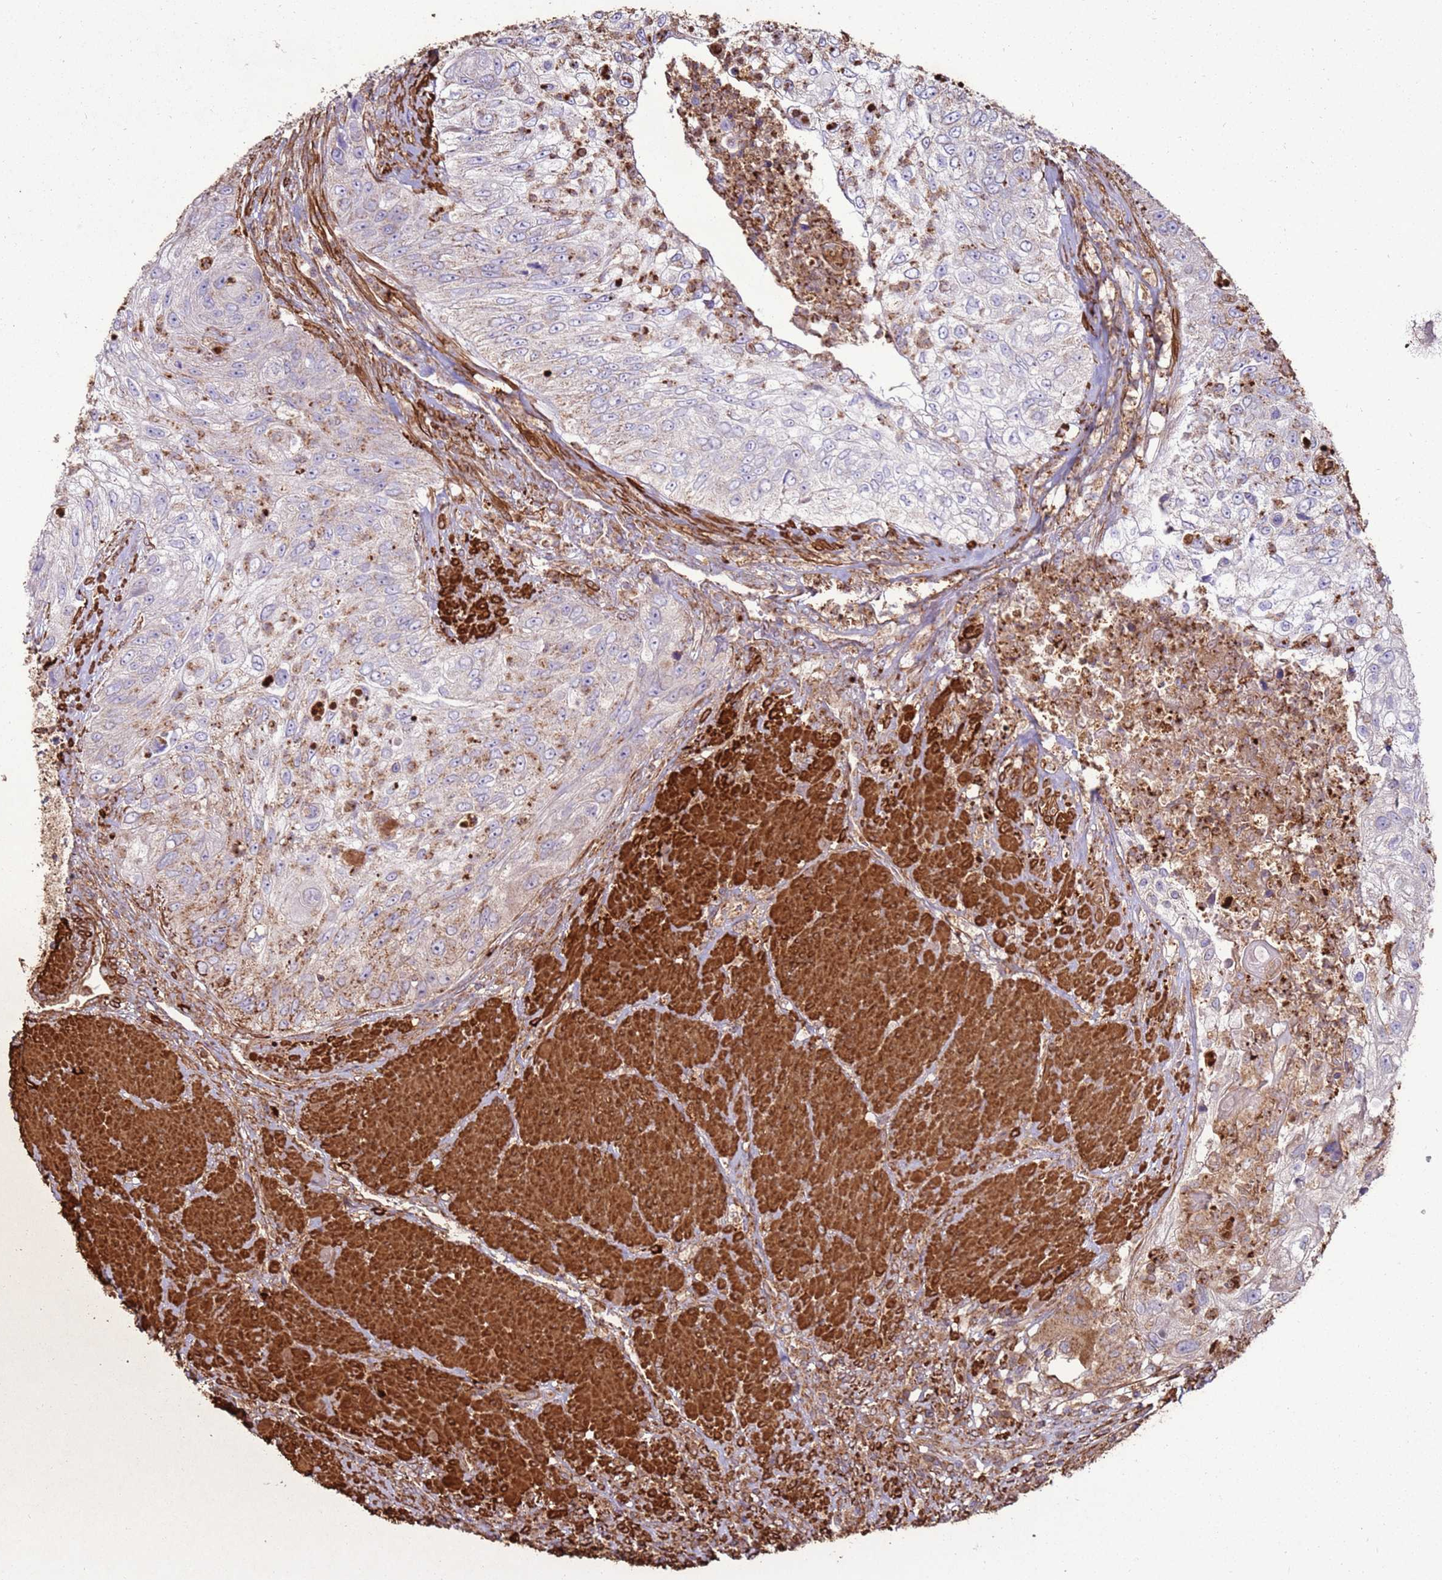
{"staining": {"intensity": "negative", "quantity": "none", "location": "none"}, "tissue": "urothelial cancer", "cell_type": "Tumor cells", "image_type": "cancer", "snomed": [{"axis": "morphology", "description": "Urothelial carcinoma, High grade"}, {"axis": "topography", "description": "Urinary bladder"}], "caption": "This is an immunohistochemistry (IHC) photomicrograph of human high-grade urothelial carcinoma. There is no positivity in tumor cells.", "gene": "DDX59", "patient": {"sex": "female", "age": 60}}